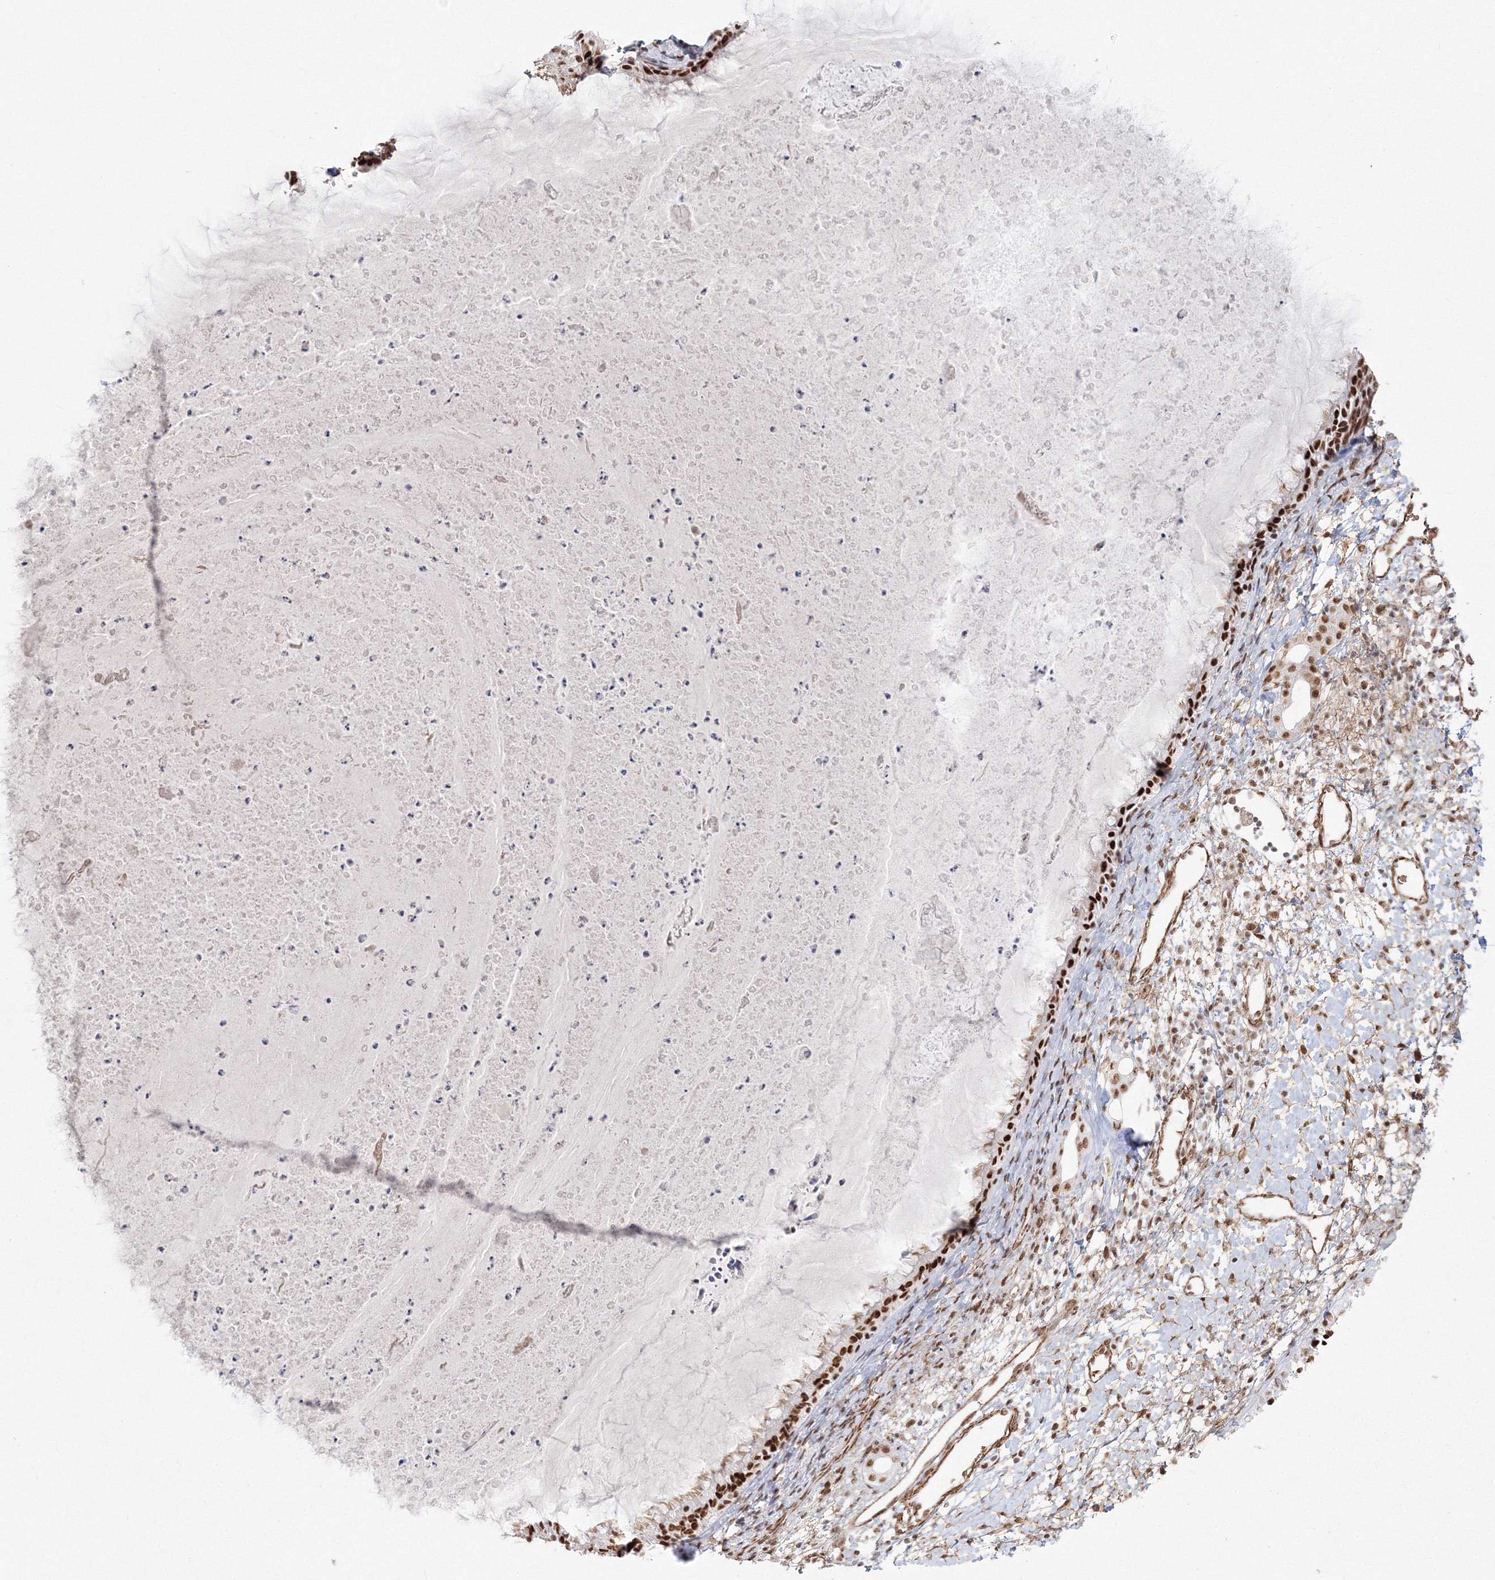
{"staining": {"intensity": "strong", "quantity": ">75%", "location": "nuclear"}, "tissue": "nasopharynx", "cell_type": "Respiratory epithelial cells", "image_type": "normal", "snomed": [{"axis": "morphology", "description": "Normal tissue, NOS"}, {"axis": "topography", "description": "Nasopharynx"}], "caption": "DAB (3,3'-diaminobenzidine) immunohistochemical staining of benign human nasopharynx displays strong nuclear protein expression in approximately >75% of respiratory epithelial cells.", "gene": "ZNF638", "patient": {"sex": "male", "age": 22}}